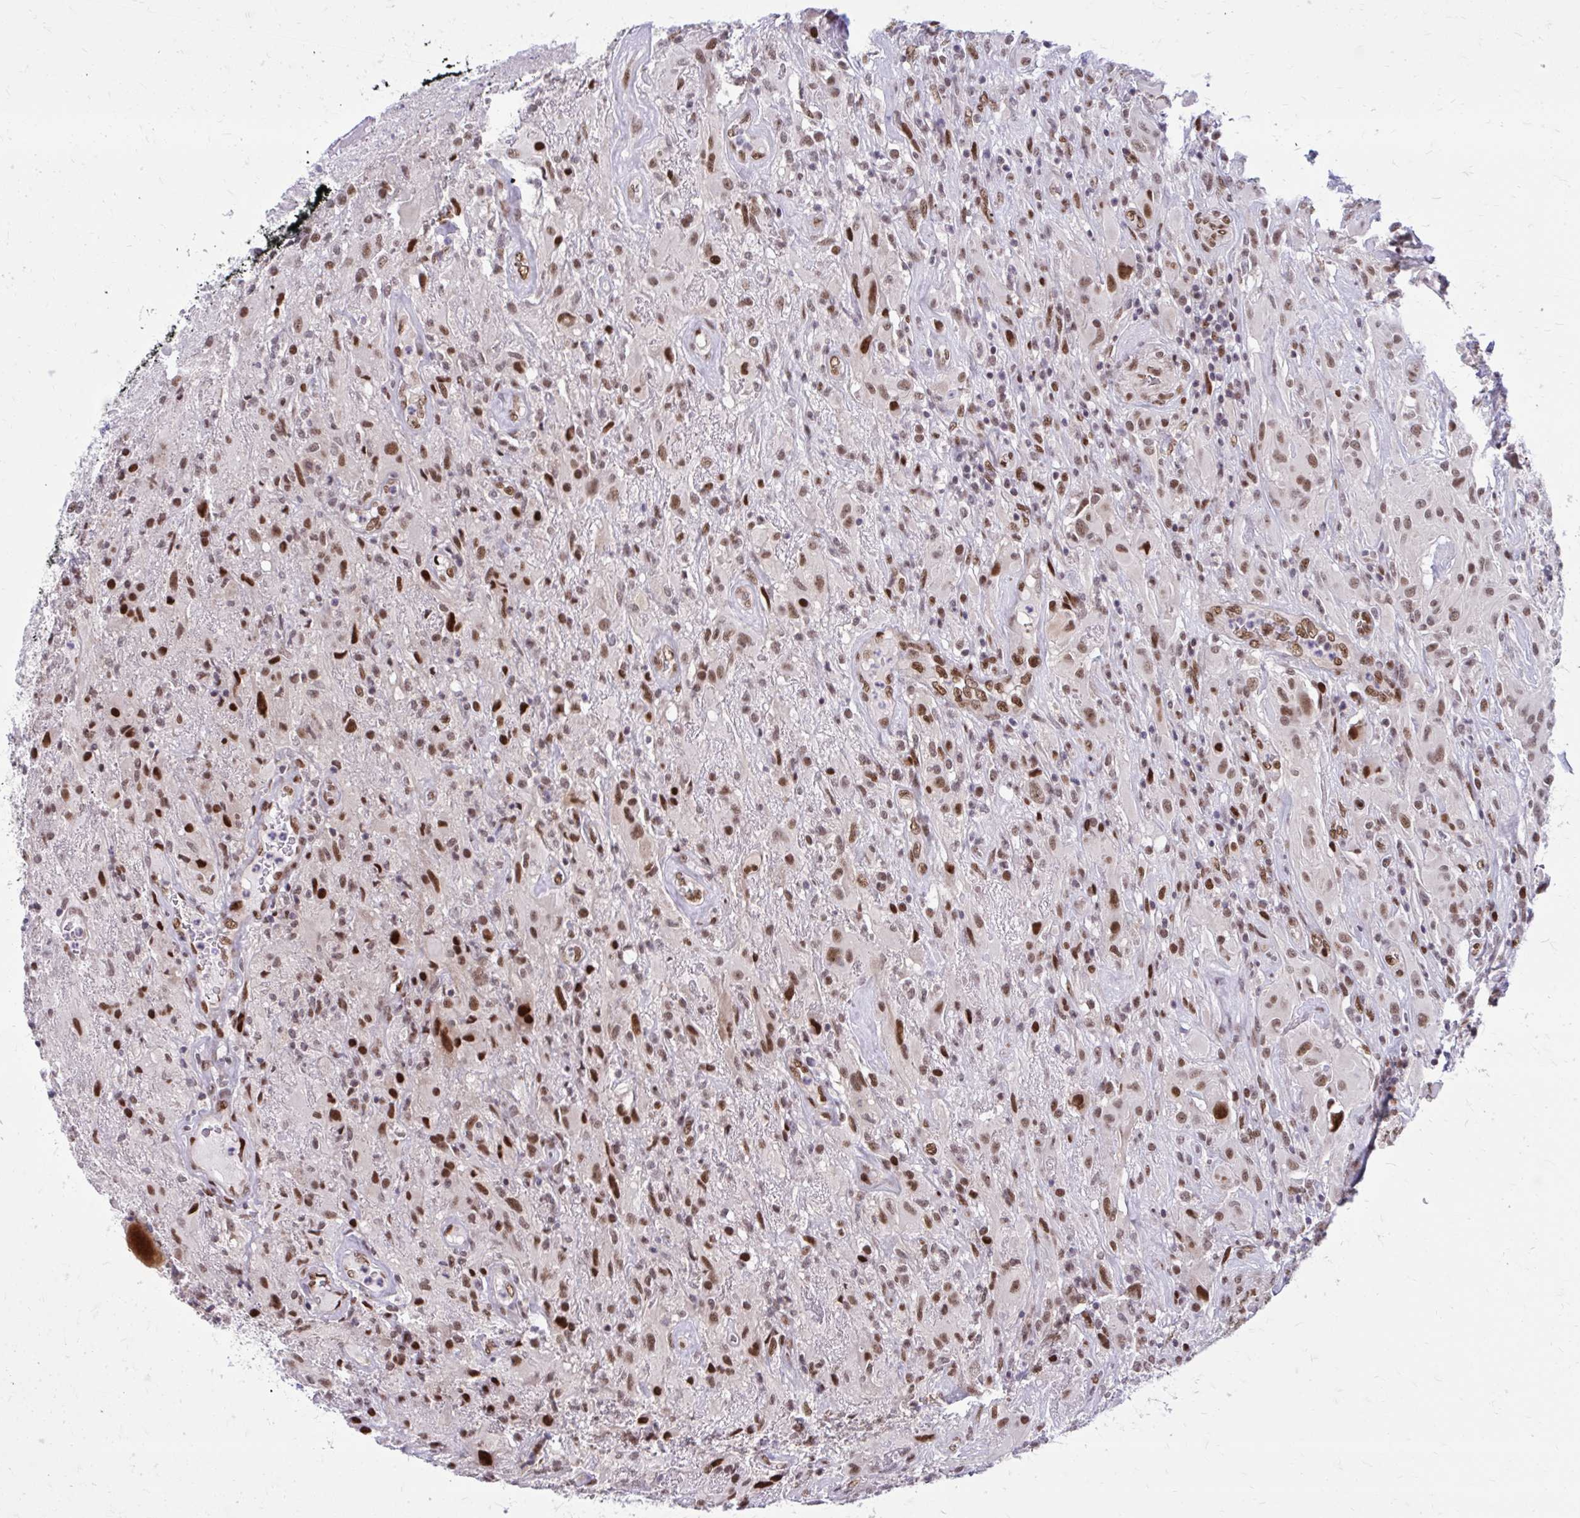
{"staining": {"intensity": "moderate", "quantity": ">75%", "location": "nuclear"}, "tissue": "glioma", "cell_type": "Tumor cells", "image_type": "cancer", "snomed": [{"axis": "morphology", "description": "Glioma, malignant, High grade"}, {"axis": "topography", "description": "Brain"}], "caption": "Protein expression analysis of human malignant high-grade glioma reveals moderate nuclear expression in about >75% of tumor cells.", "gene": "PSME4", "patient": {"sex": "male", "age": 46}}